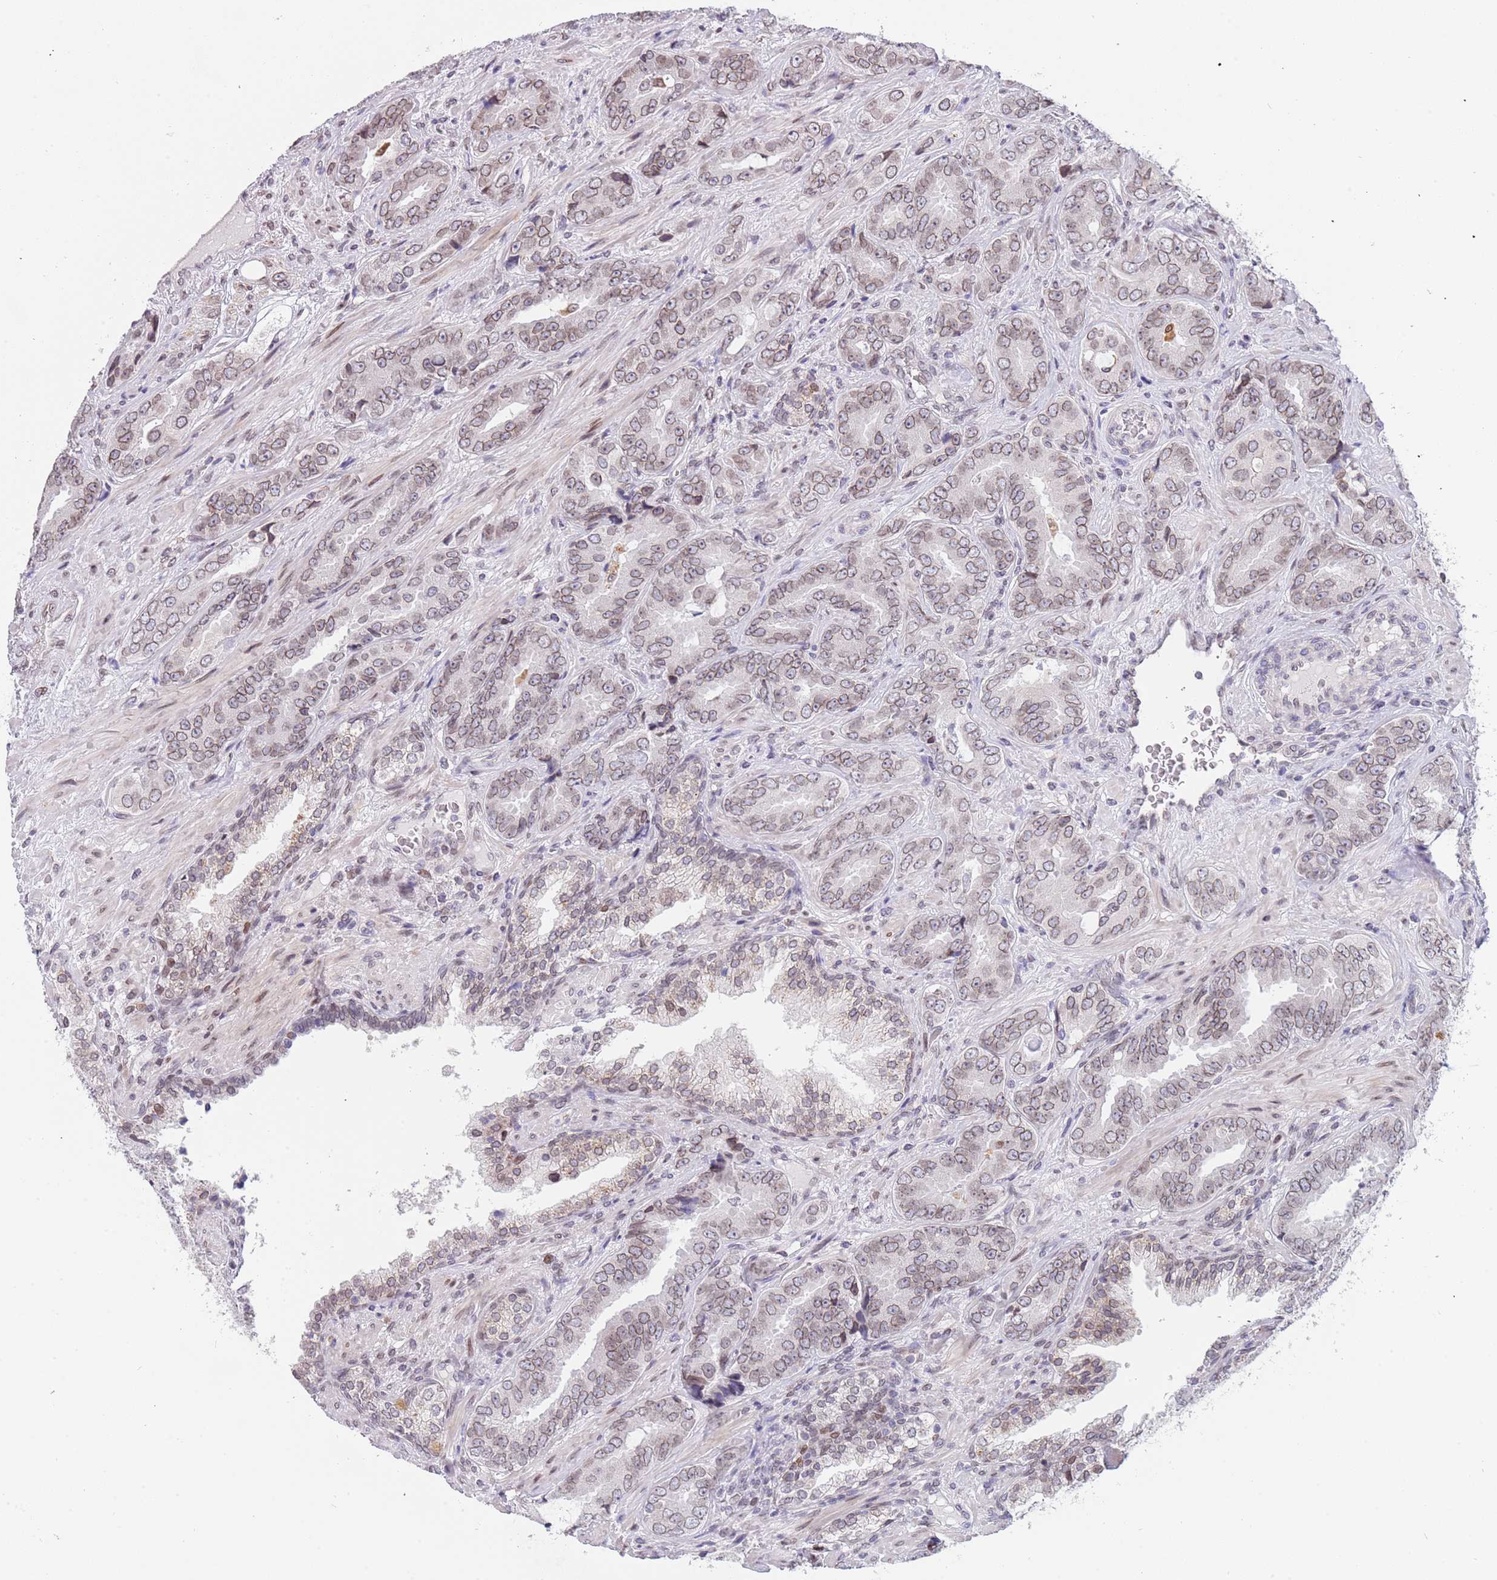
{"staining": {"intensity": "weak", "quantity": ">75%", "location": "cytoplasmic/membranous,nuclear"}, "tissue": "prostate cancer", "cell_type": "Tumor cells", "image_type": "cancer", "snomed": [{"axis": "morphology", "description": "Adenocarcinoma, High grade"}, {"axis": "topography", "description": "Prostate"}], "caption": "Tumor cells demonstrate low levels of weak cytoplasmic/membranous and nuclear staining in about >75% of cells in prostate cancer.", "gene": "KLHDC2", "patient": {"sex": "male", "age": 71}}